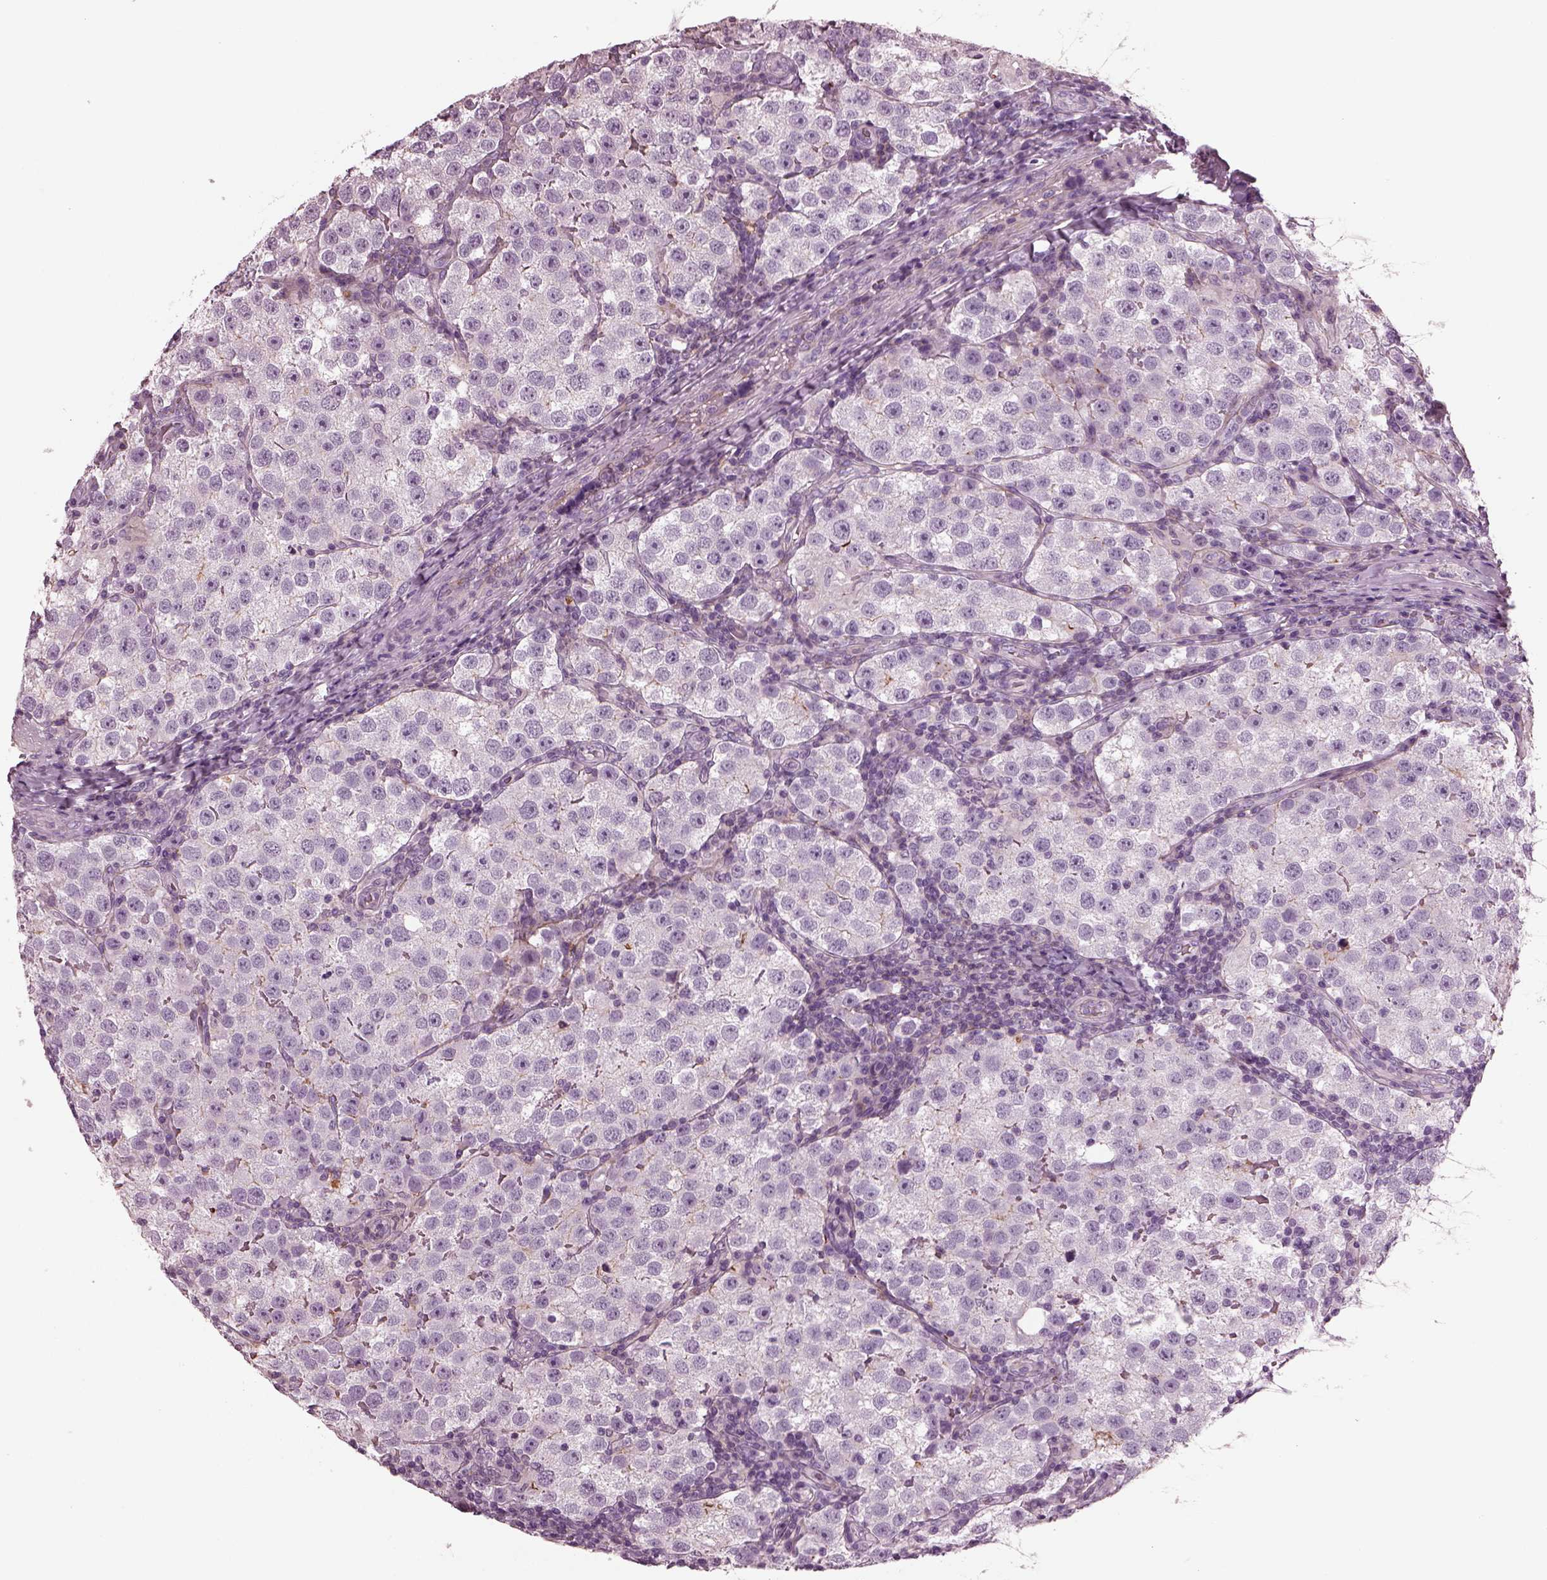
{"staining": {"intensity": "negative", "quantity": "none", "location": "none"}, "tissue": "testis cancer", "cell_type": "Tumor cells", "image_type": "cancer", "snomed": [{"axis": "morphology", "description": "Seminoma, NOS"}, {"axis": "topography", "description": "Testis"}], "caption": "Testis seminoma was stained to show a protein in brown. There is no significant expression in tumor cells.", "gene": "GDF11", "patient": {"sex": "male", "age": 37}}